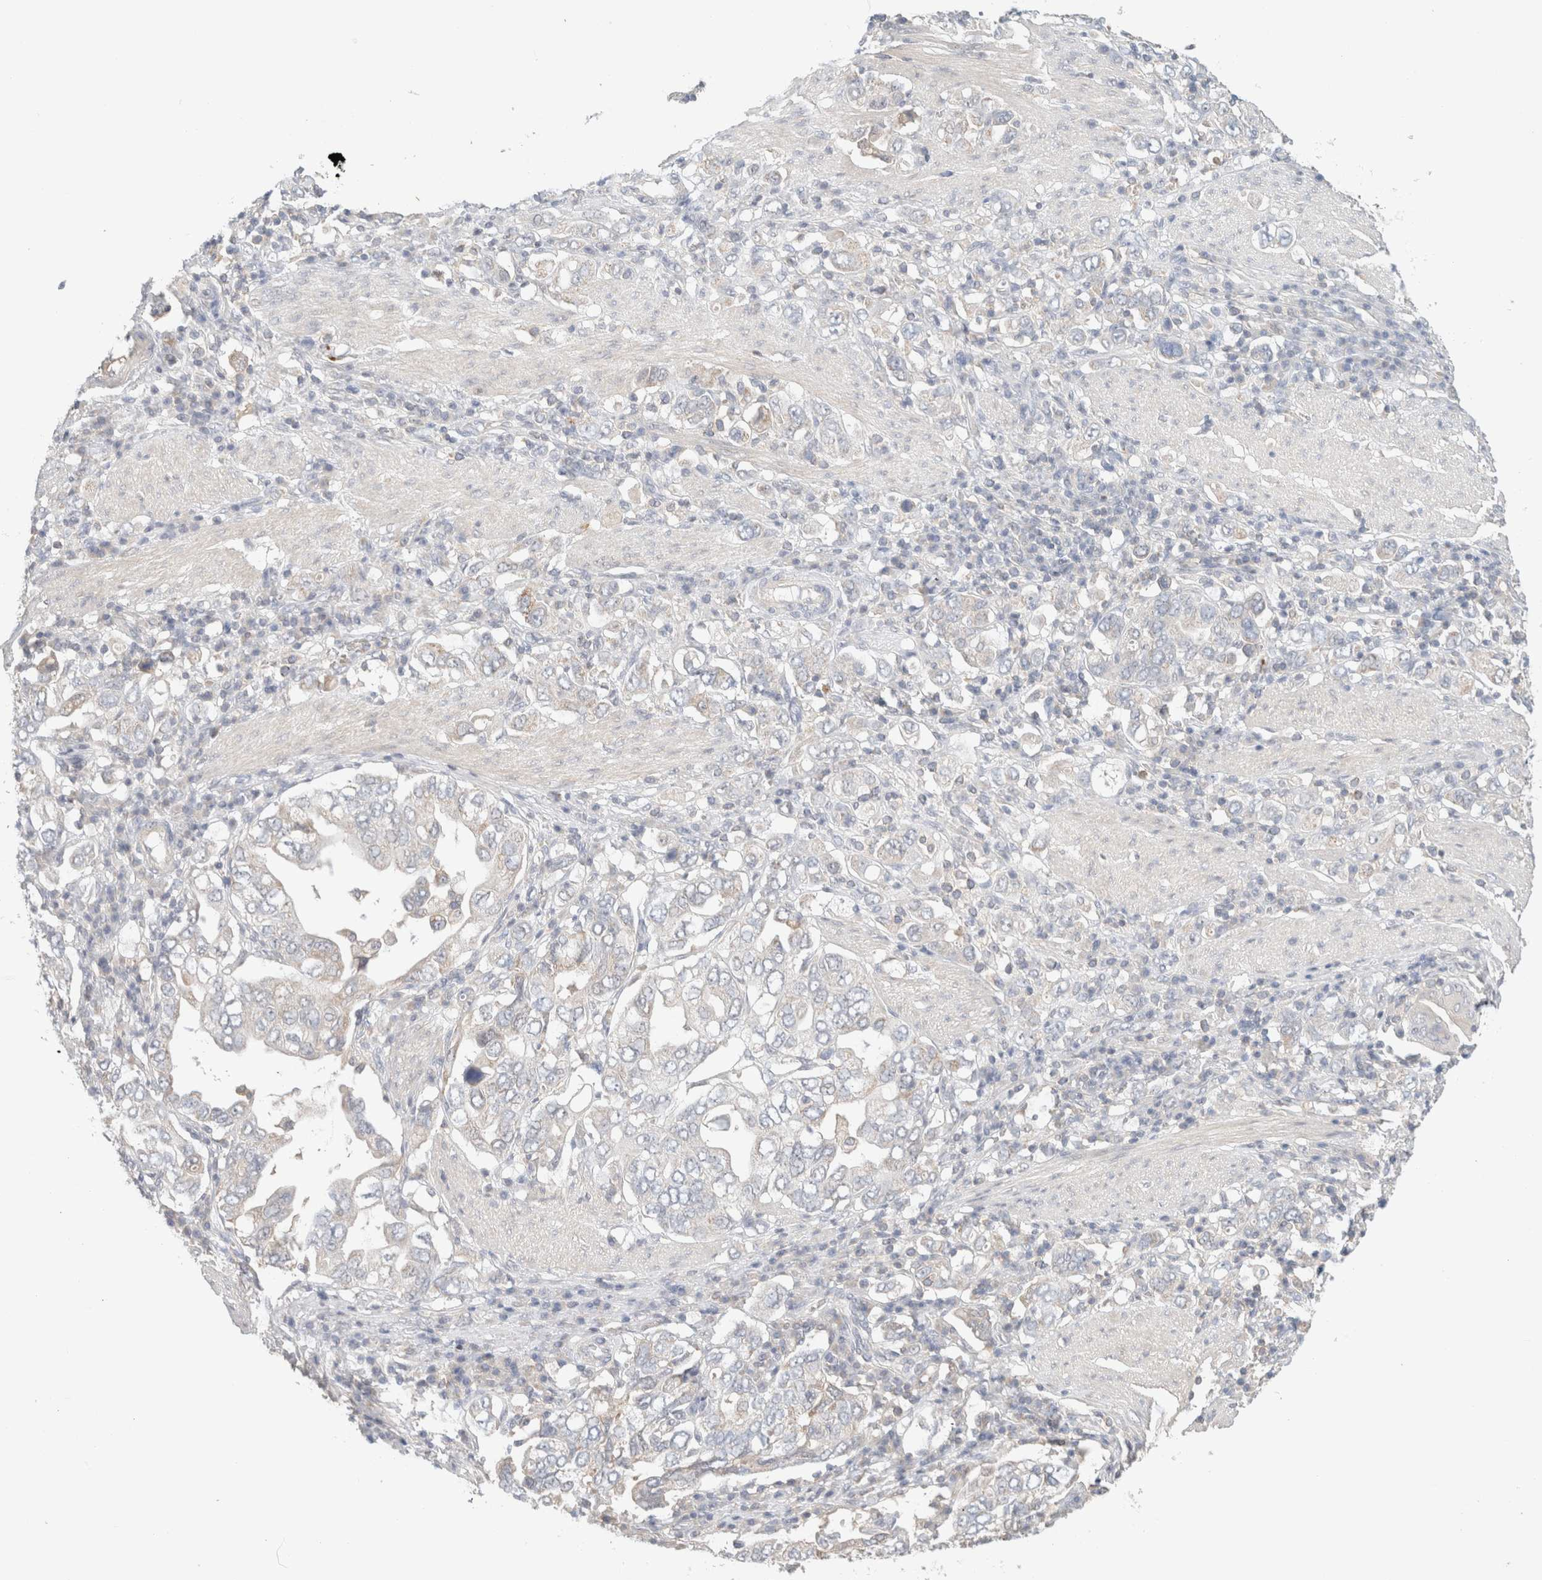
{"staining": {"intensity": "negative", "quantity": "none", "location": "none"}, "tissue": "stomach cancer", "cell_type": "Tumor cells", "image_type": "cancer", "snomed": [{"axis": "morphology", "description": "Adenocarcinoma, NOS"}, {"axis": "topography", "description": "Stomach, upper"}], "caption": "Immunohistochemical staining of human stomach adenocarcinoma reveals no significant staining in tumor cells.", "gene": "MRM3", "patient": {"sex": "male", "age": 62}}